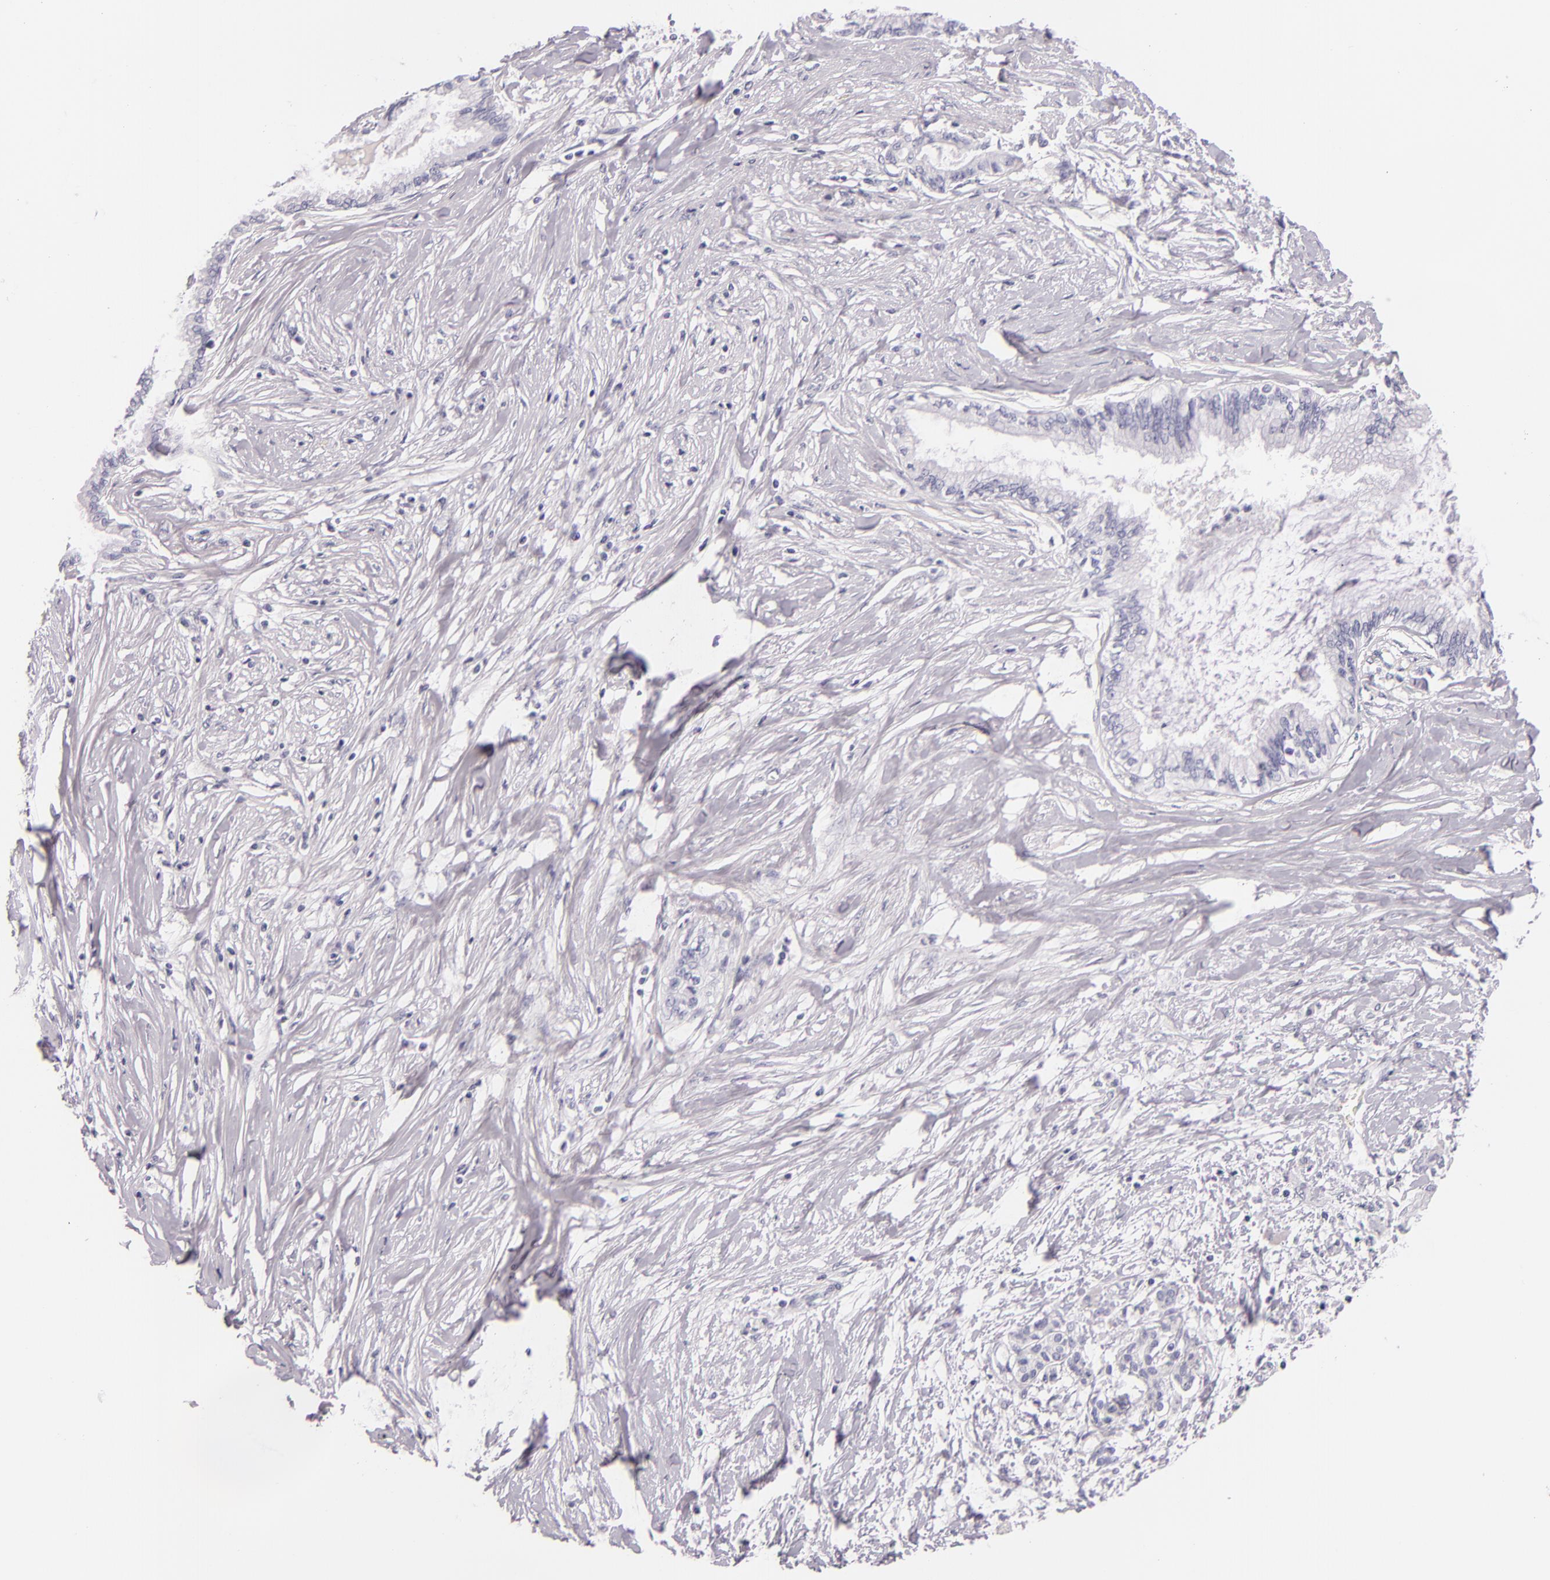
{"staining": {"intensity": "negative", "quantity": "none", "location": "none"}, "tissue": "pancreatic cancer", "cell_type": "Tumor cells", "image_type": "cancer", "snomed": [{"axis": "morphology", "description": "Adenocarcinoma, NOS"}, {"axis": "topography", "description": "Pancreas"}], "caption": "The image exhibits no staining of tumor cells in pancreatic cancer (adenocarcinoma).", "gene": "INA", "patient": {"sex": "female", "age": 64}}